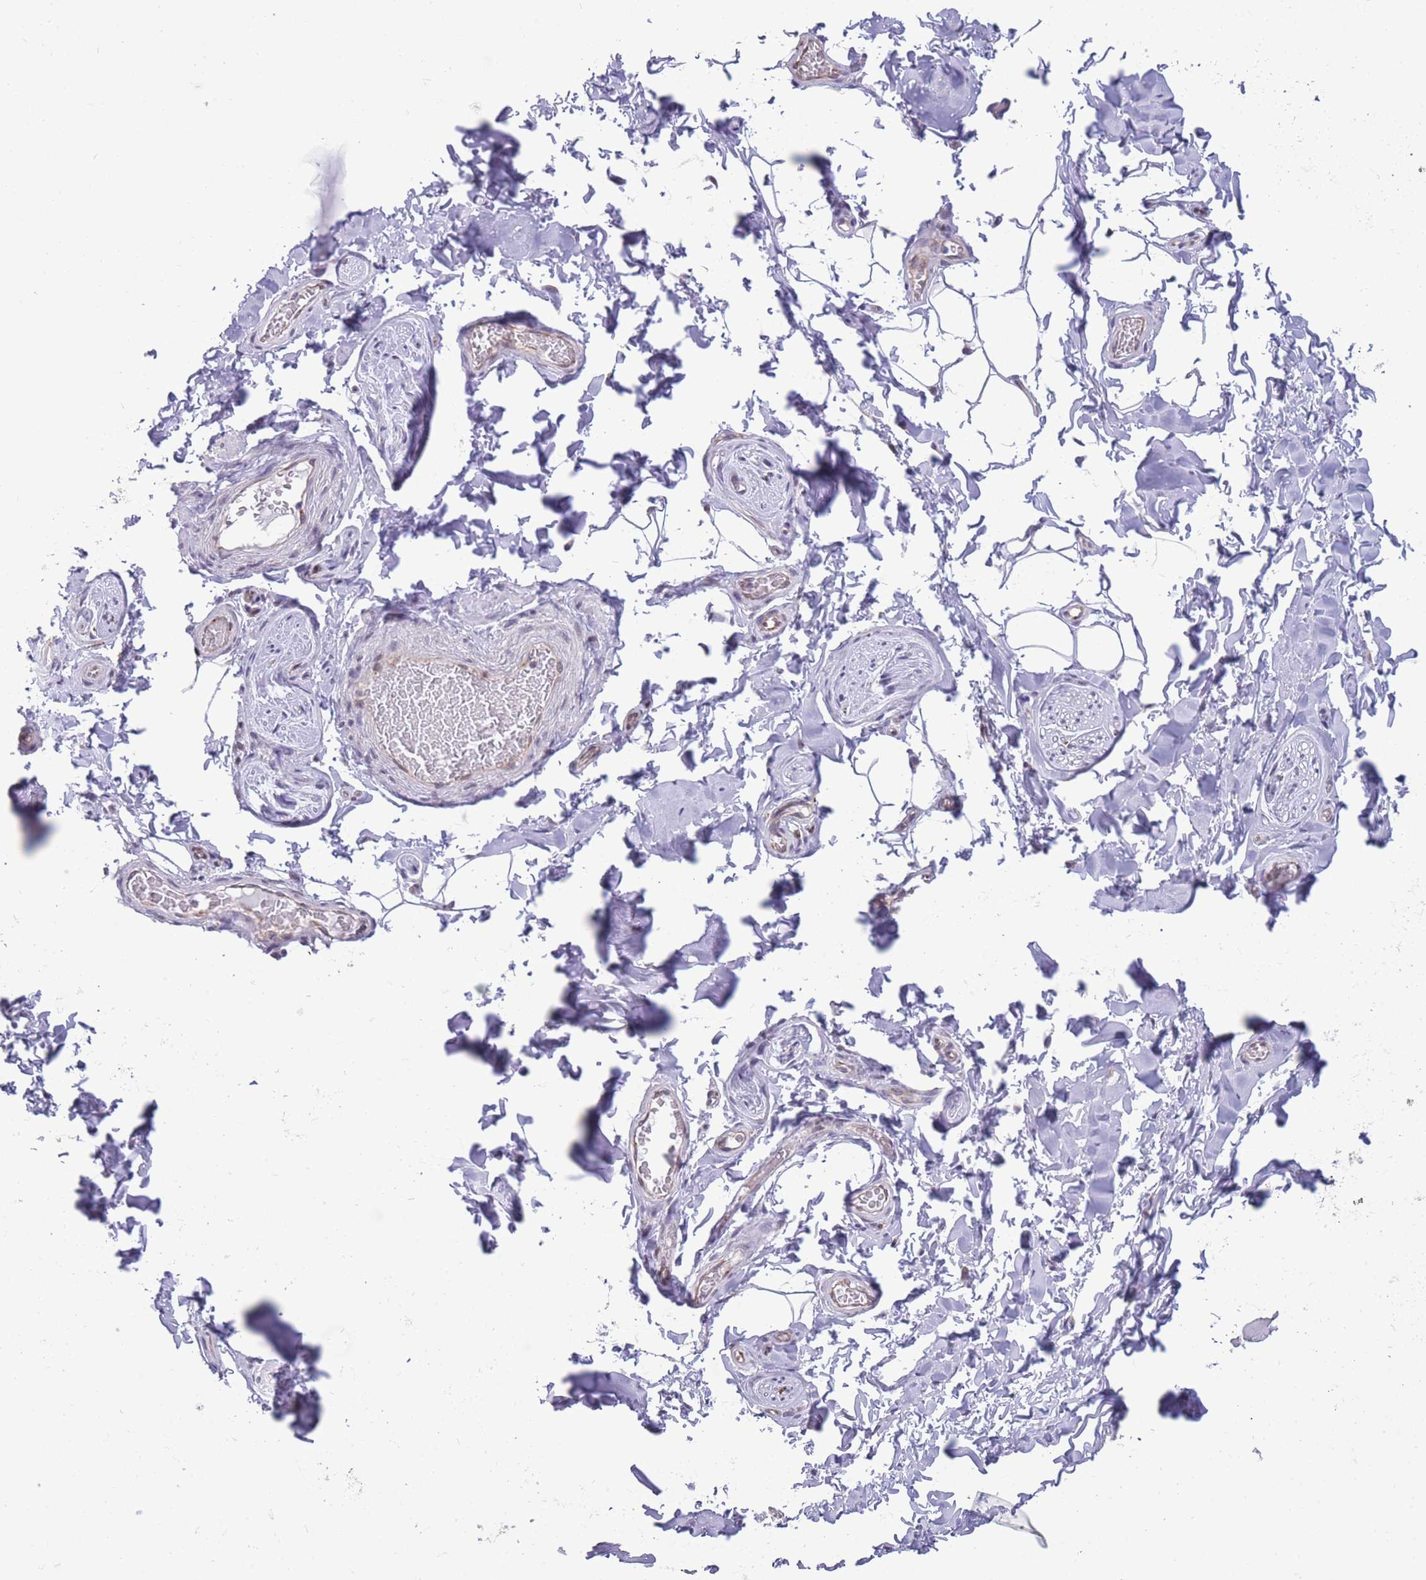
{"staining": {"intensity": "negative", "quantity": "none", "location": "none"}, "tissue": "adipose tissue", "cell_type": "Adipocytes", "image_type": "normal", "snomed": [{"axis": "morphology", "description": "Normal tissue, NOS"}, {"axis": "topography", "description": "Soft tissue"}, {"axis": "topography", "description": "Adipose tissue"}, {"axis": "topography", "description": "Vascular tissue"}, {"axis": "topography", "description": "Peripheral nerve tissue"}], "caption": "A high-resolution histopathology image shows IHC staining of normal adipose tissue, which reveals no significant expression in adipocytes.", "gene": "TMEM121", "patient": {"sex": "male", "age": 46}}